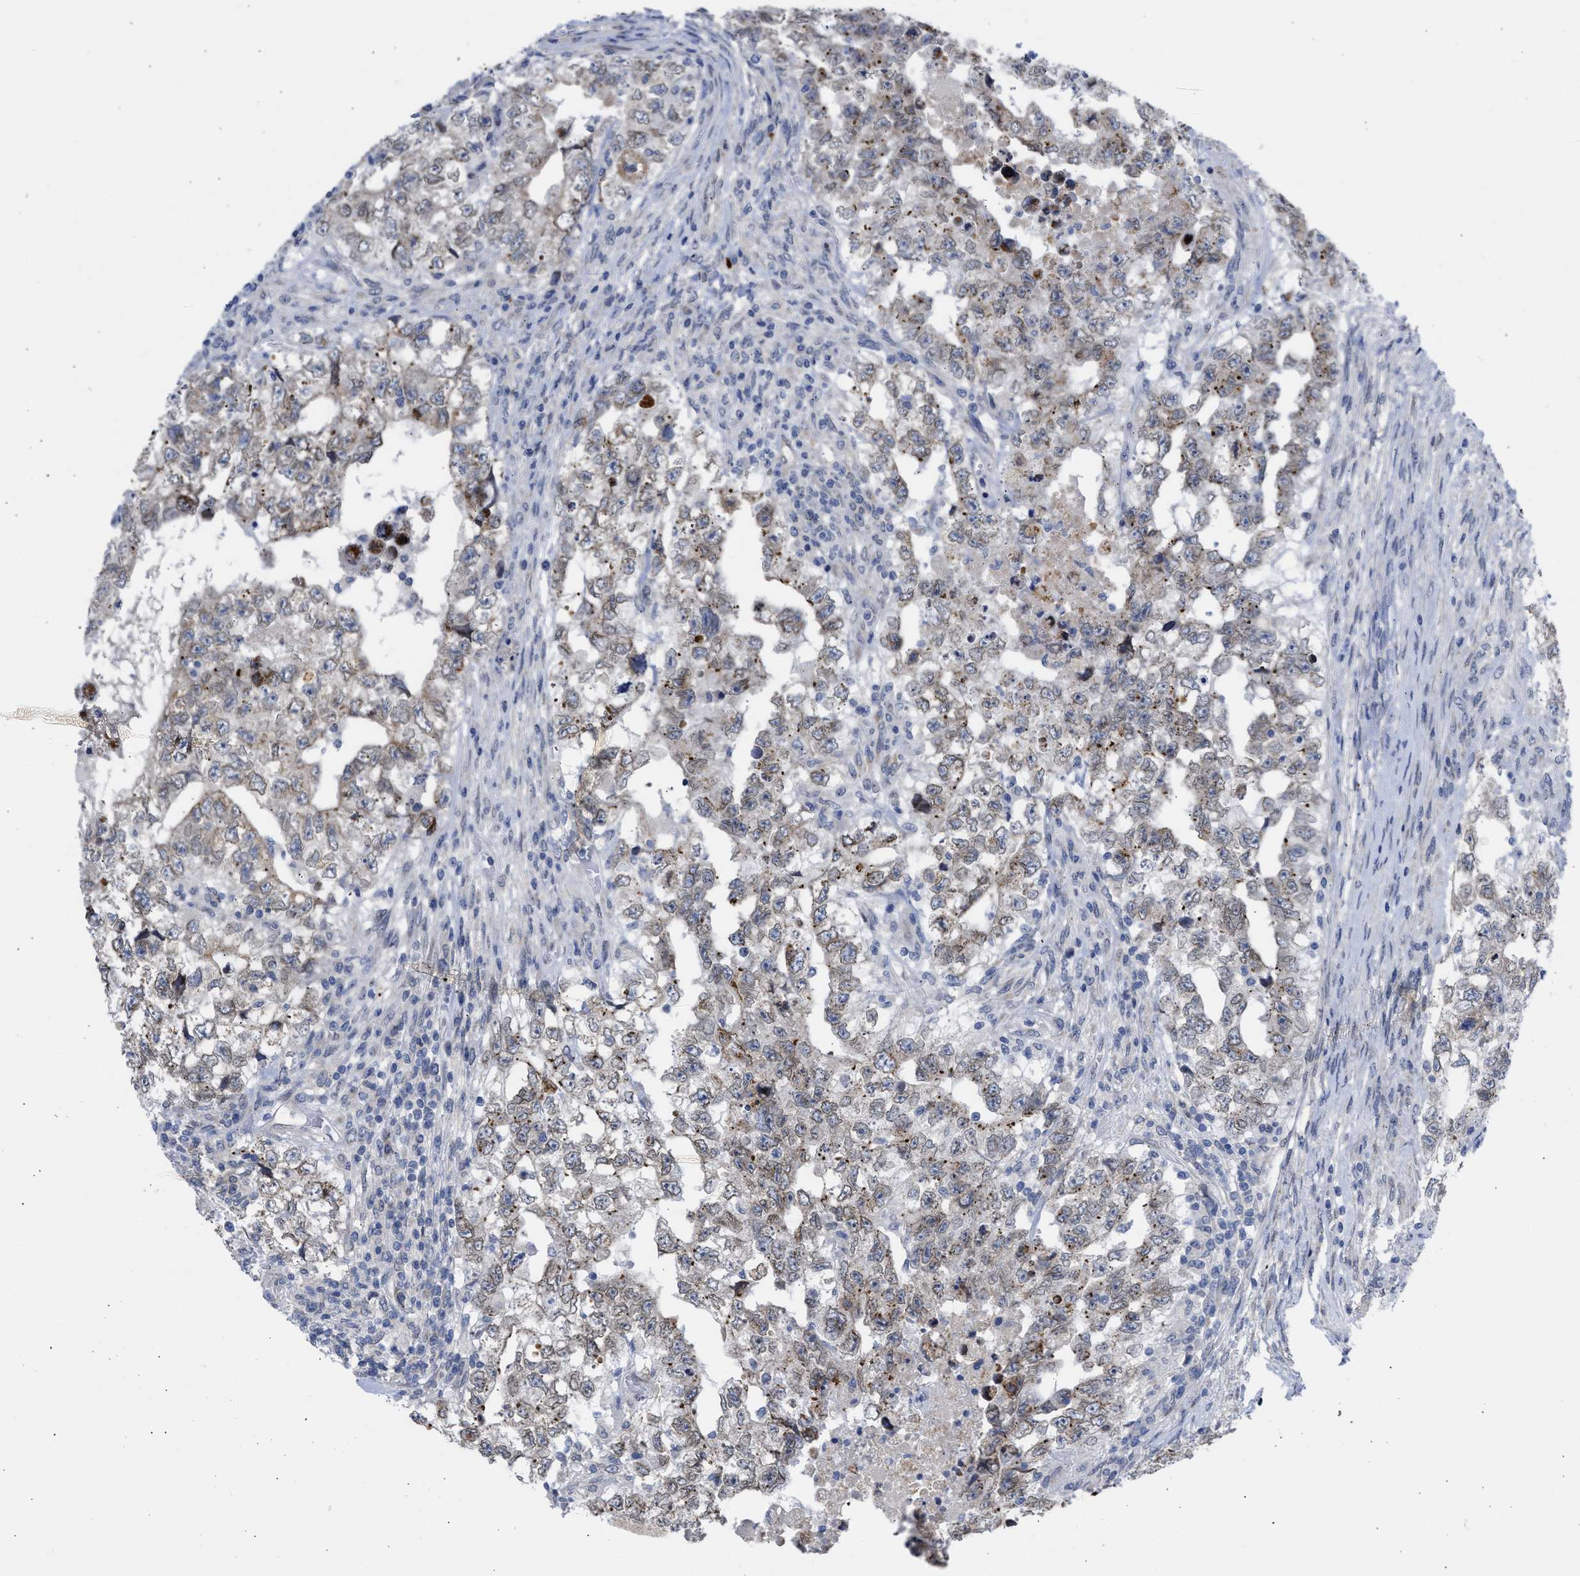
{"staining": {"intensity": "weak", "quantity": "25%-75%", "location": "cytoplasmic/membranous"}, "tissue": "testis cancer", "cell_type": "Tumor cells", "image_type": "cancer", "snomed": [{"axis": "morphology", "description": "Carcinoma, Embryonal, NOS"}, {"axis": "topography", "description": "Testis"}], "caption": "Tumor cells demonstrate low levels of weak cytoplasmic/membranous staining in approximately 25%-75% of cells in testis embryonal carcinoma. The staining is performed using DAB (3,3'-diaminobenzidine) brown chromogen to label protein expression. The nuclei are counter-stained blue using hematoxylin.", "gene": "NUP35", "patient": {"sex": "male", "age": 36}}